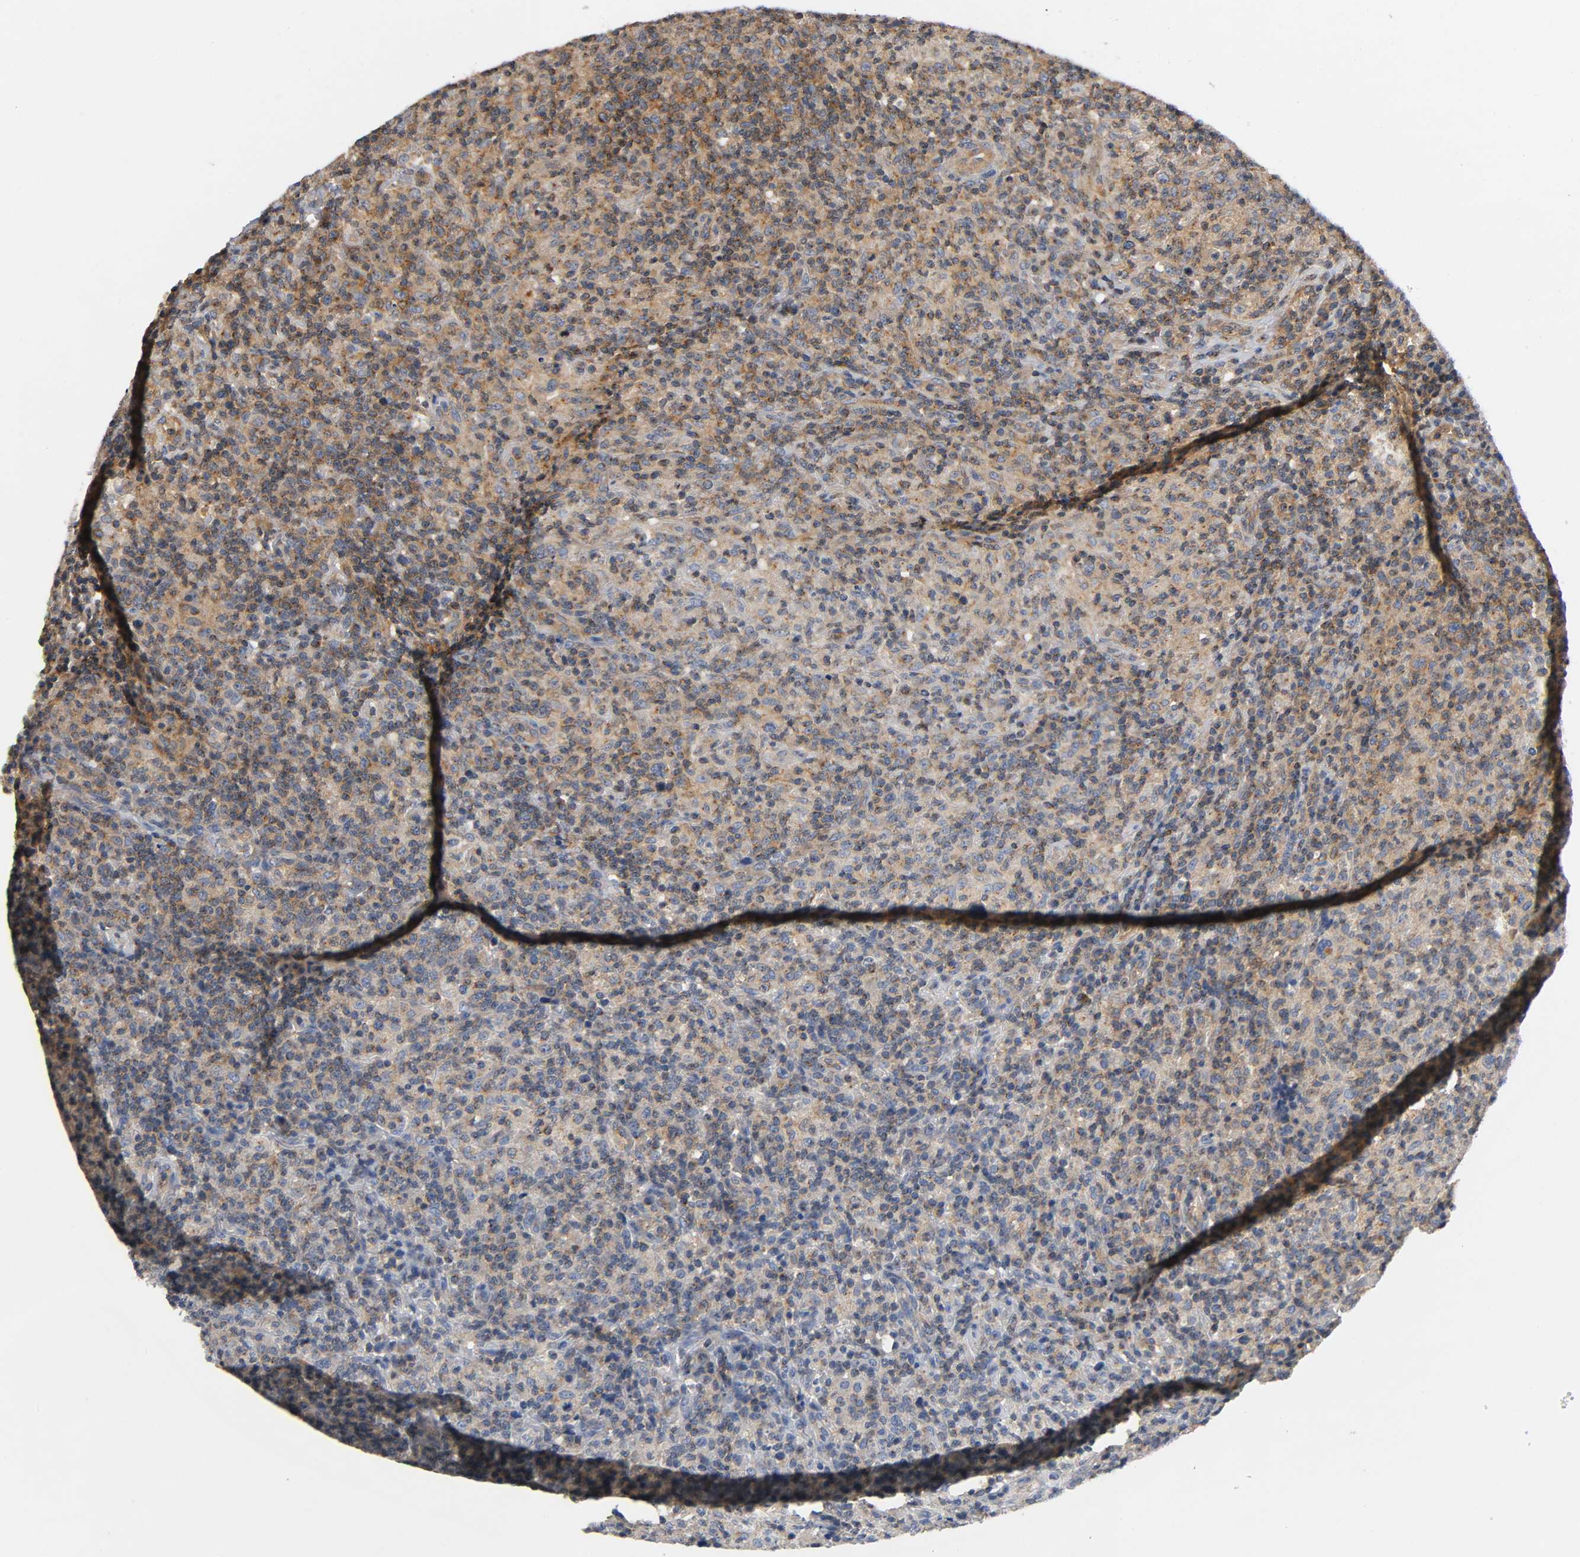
{"staining": {"intensity": "moderate", "quantity": ">75%", "location": "cytoplasmic/membranous"}, "tissue": "lymphoma", "cell_type": "Tumor cells", "image_type": "cancer", "snomed": [{"axis": "morphology", "description": "Hodgkin's disease, NOS"}, {"axis": "topography", "description": "Lymph node"}], "caption": "A high-resolution photomicrograph shows immunohistochemistry (IHC) staining of Hodgkin's disease, which exhibits moderate cytoplasmic/membranous staining in approximately >75% of tumor cells.", "gene": "IKBKB", "patient": {"sex": "male", "age": 65}}